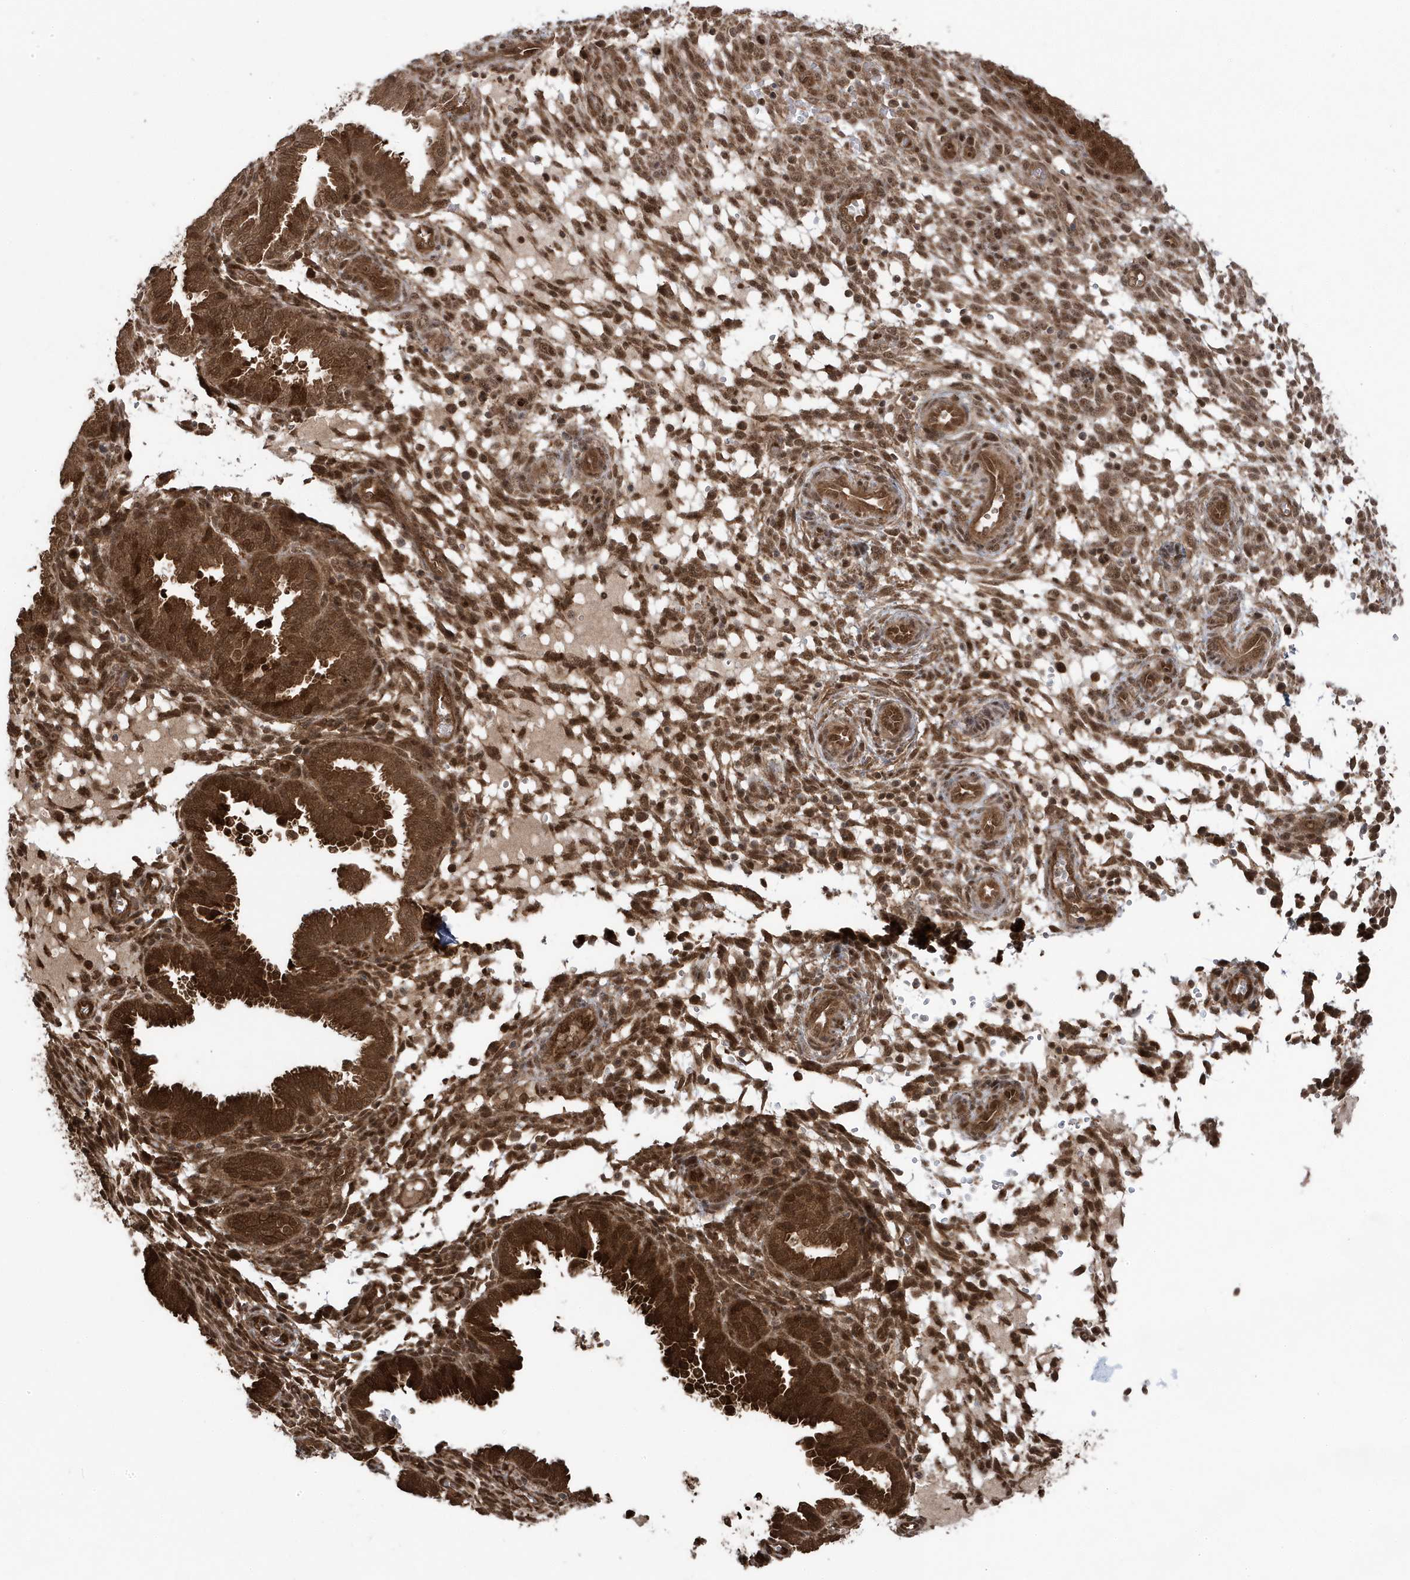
{"staining": {"intensity": "moderate", "quantity": ">75%", "location": "cytoplasmic/membranous,nuclear"}, "tissue": "endometrium", "cell_type": "Cells in endometrial stroma", "image_type": "normal", "snomed": [{"axis": "morphology", "description": "Normal tissue, NOS"}, {"axis": "topography", "description": "Endometrium"}], "caption": "Protein positivity by IHC demonstrates moderate cytoplasmic/membranous,nuclear positivity in approximately >75% of cells in endometrial stroma in benign endometrium. (DAB = brown stain, brightfield microscopy at high magnification).", "gene": "MAPK1IP1L", "patient": {"sex": "female", "age": 33}}